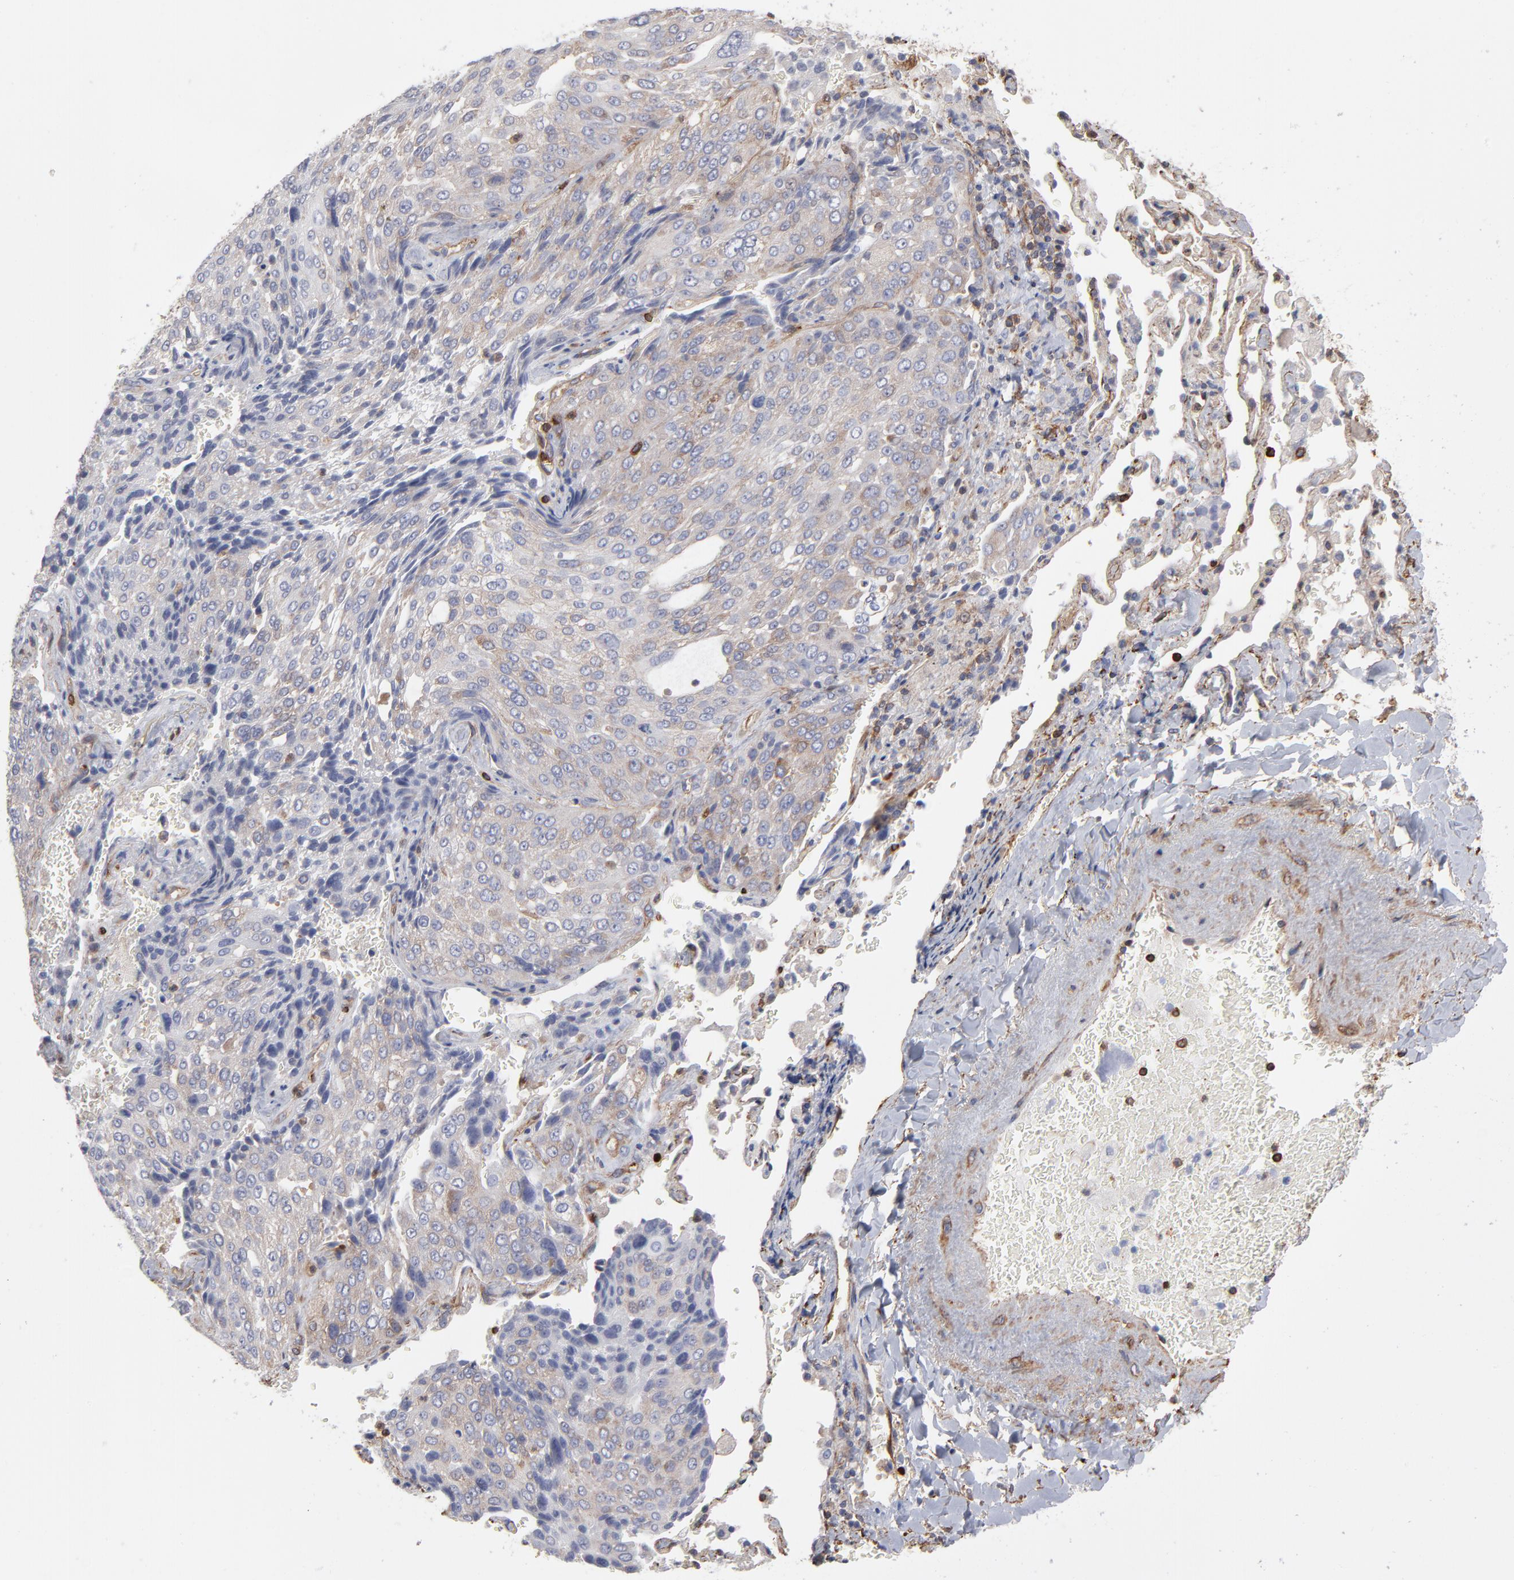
{"staining": {"intensity": "weak", "quantity": ">75%", "location": "cytoplasmic/membranous"}, "tissue": "lung cancer", "cell_type": "Tumor cells", "image_type": "cancer", "snomed": [{"axis": "morphology", "description": "Squamous cell carcinoma, NOS"}, {"axis": "topography", "description": "Lung"}], "caption": "Protein staining by immunohistochemistry (IHC) reveals weak cytoplasmic/membranous staining in approximately >75% of tumor cells in lung cancer (squamous cell carcinoma).", "gene": "PXN", "patient": {"sex": "male", "age": 54}}